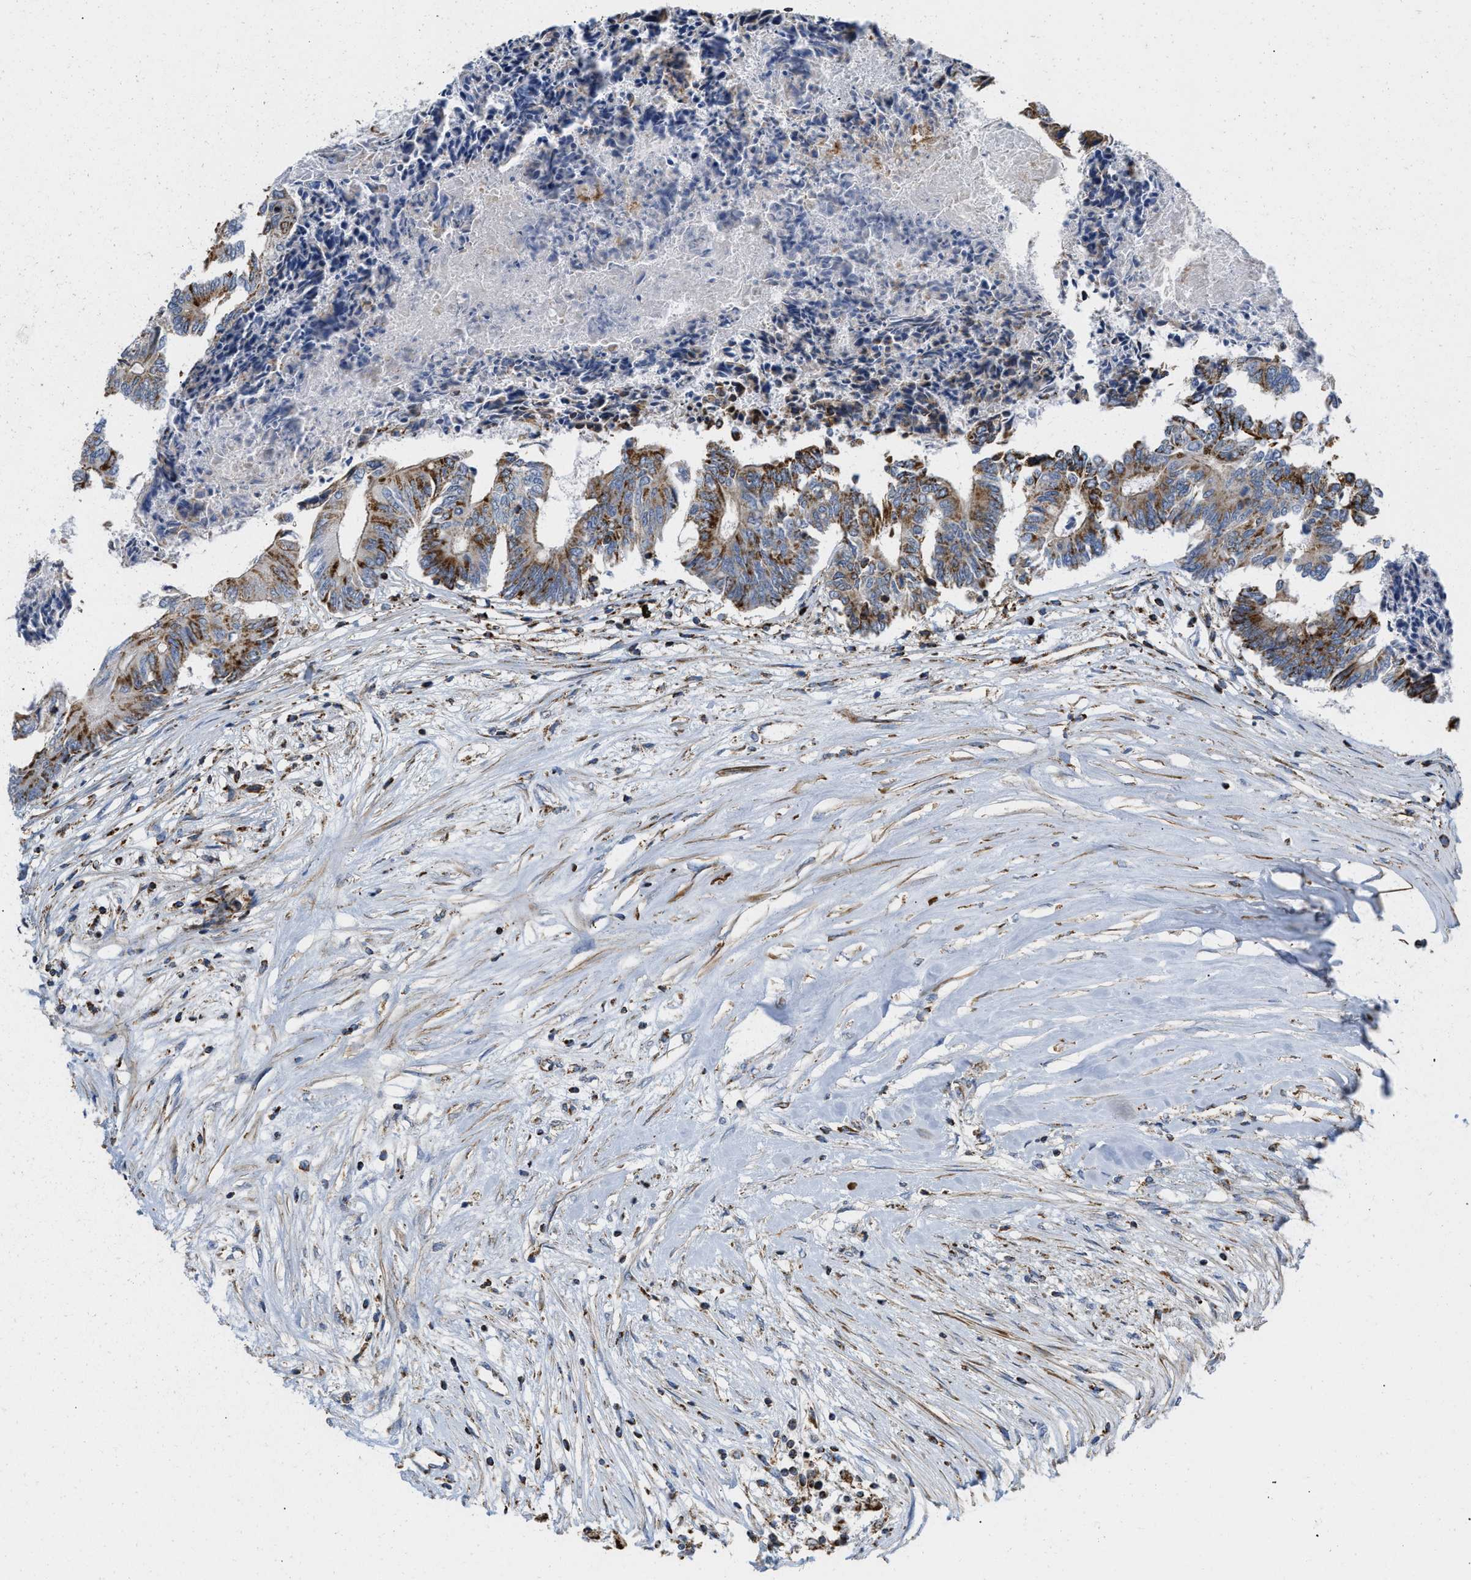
{"staining": {"intensity": "moderate", "quantity": ">75%", "location": "cytoplasmic/membranous"}, "tissue": "colorectal cancer", "cell_type": "Tumor cells", "image_type": "cancer", "snomed": [{"axis": "morphology", "description": "Adenocarcinoma, NOS"}, {"axis": "topography", "description": "Rectum"}], "caption": "DAB (3,3'-diaminobenzidine) immunohistochemical staining of human colorectal cancer (adenocarcinoma) exhibits moderate cytoplasmic/membranous protein staining in about >75% of tumor cells.", "gene": "GRB10", "patient": {"sex": "male", "age": 63}}